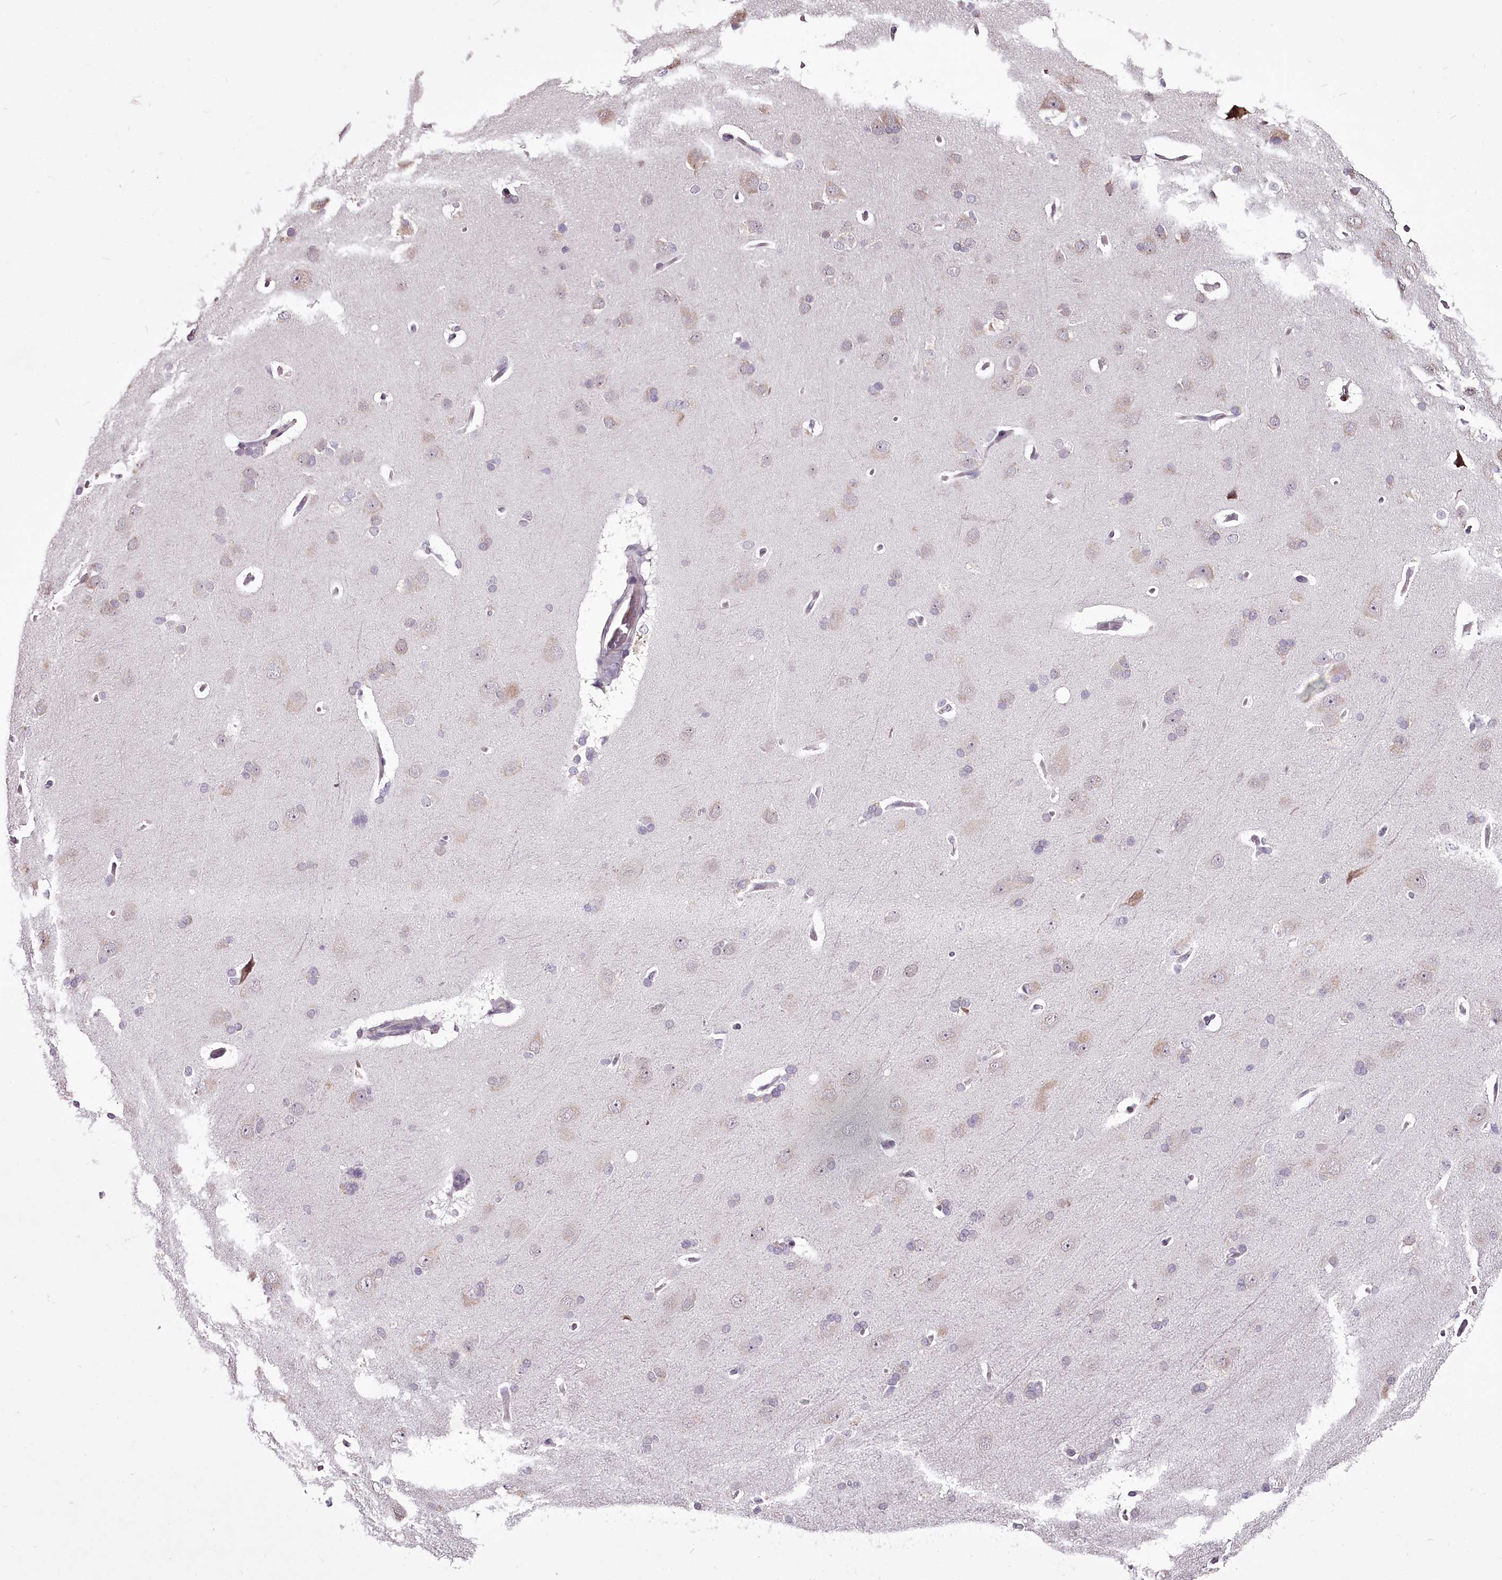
{"staining": {"intensity": "negative", "quantity": "none", "location": "none"}, "tissue": "cerebral cortex", "cell_type": "Endothelial cells", "image_type": "normal", "snomed": [{"axis": "morphology", "description": "Normal tissue, NOS"}, {"axis": "topography", "description": "Cerebral cortex"}], "caption": "Cerebral cortex stained for a protein using immunohistochemistry (IHC) reveals no expression endothelial cells.", "gene": "C1orf56", "patient": {"sex": "male", "age": 62}}